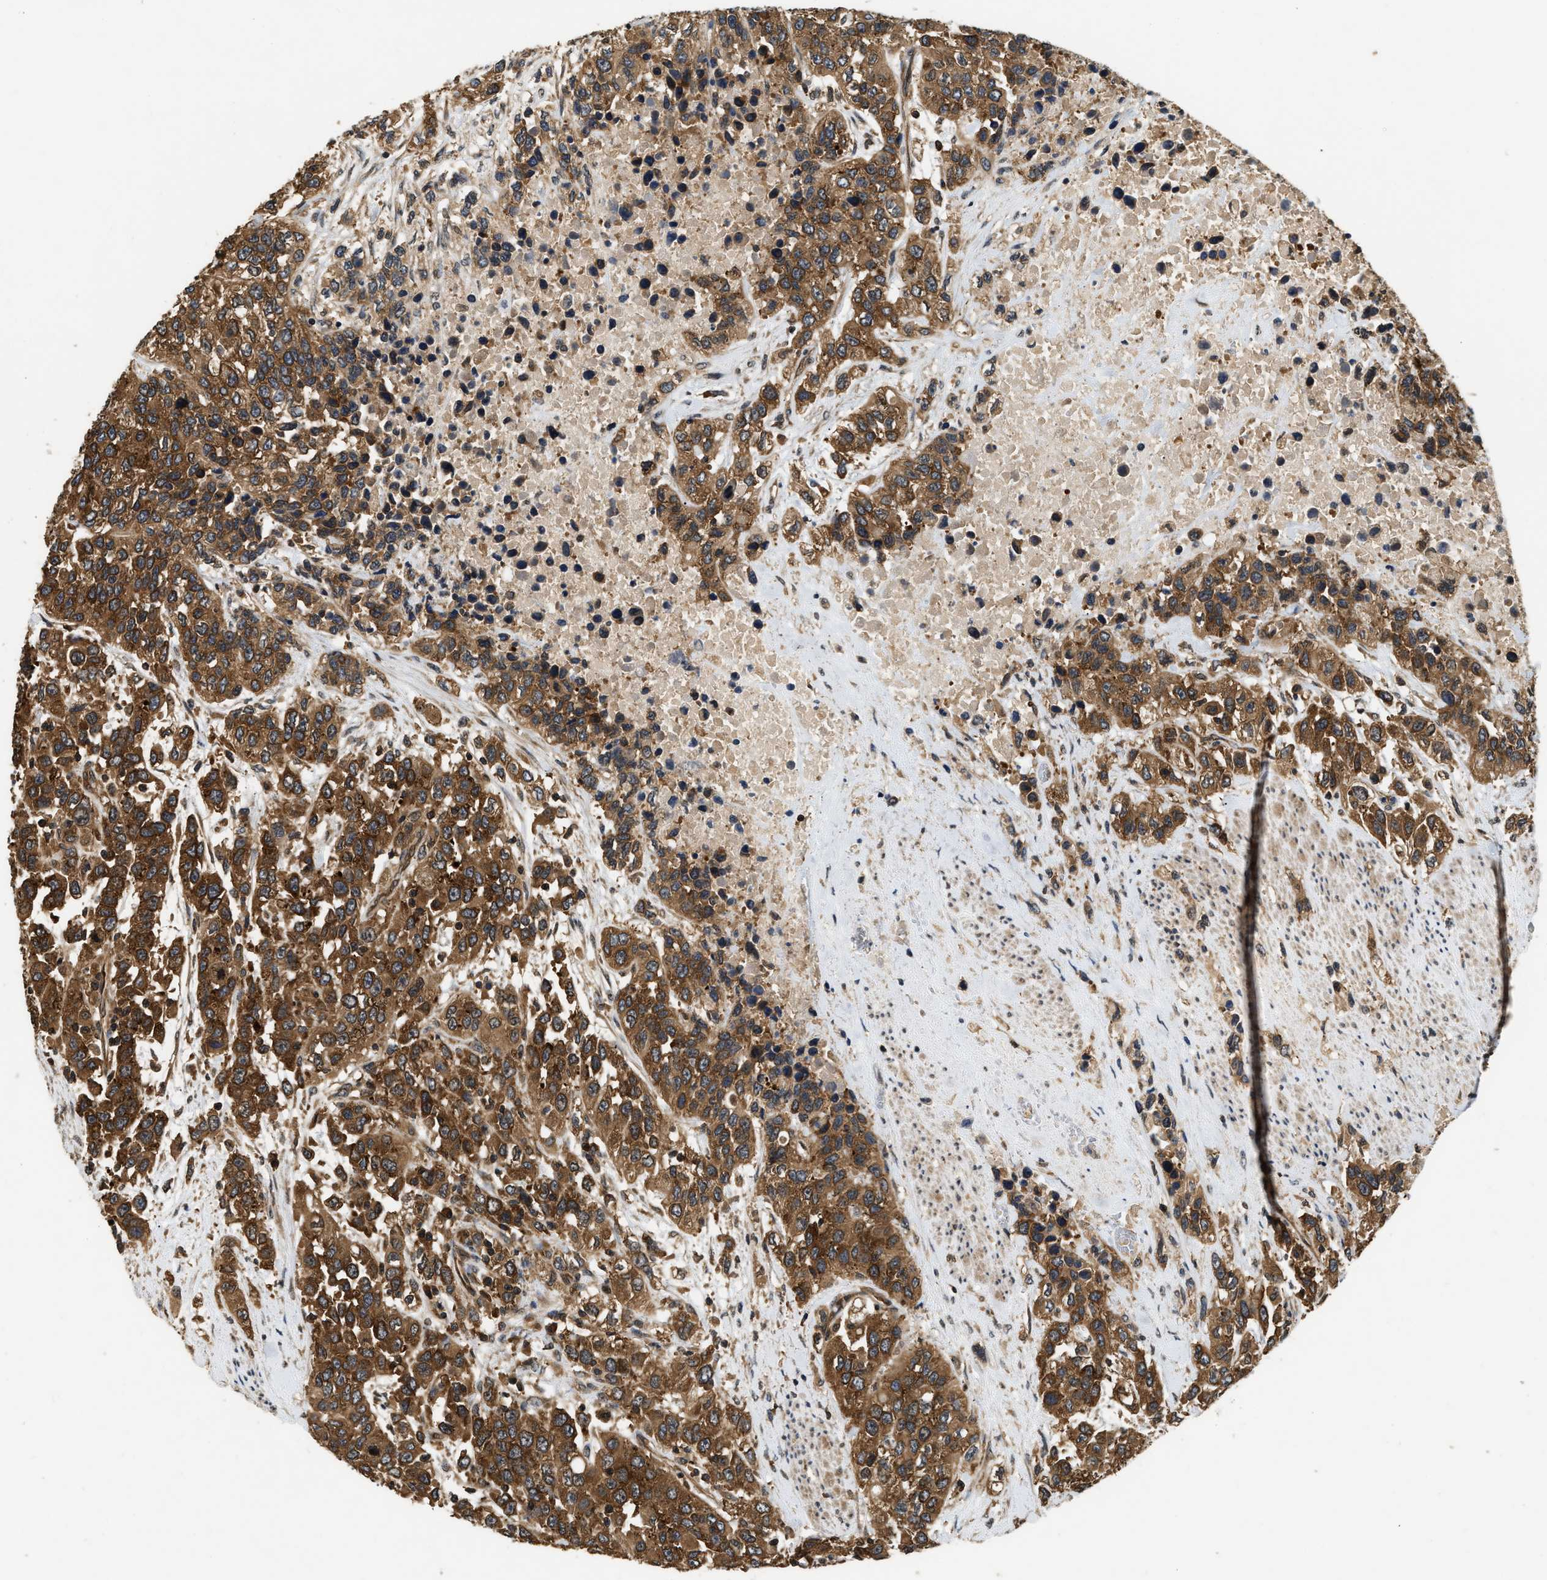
{"staining": {"intensity": "strong", "quantity": ">75%", "location": "cytoplasmic/membranous"}, "tissue": "urothelial cancer", "cell_type": "Tumor cells", "image_type": "cancer", "snomed": [{"axis": "morphology", "description": "Urothelial carcinoma, High grade"}, {"axis": "topography", "description": "Urinary bladder"}], "caption": "Tumor cells exhibit strong cytoplasmic/membranous positivity in about >75% of cells in urothelial carcinoma (high-grade). The staining was performed using DAB (3,3'-diaminobenzidine), with brown indicating positive protein expression. Nuclei are stained blue with hematoxylin.", "gene": "DNAJC2", "patient": {"sex": "female", "age": 80}}